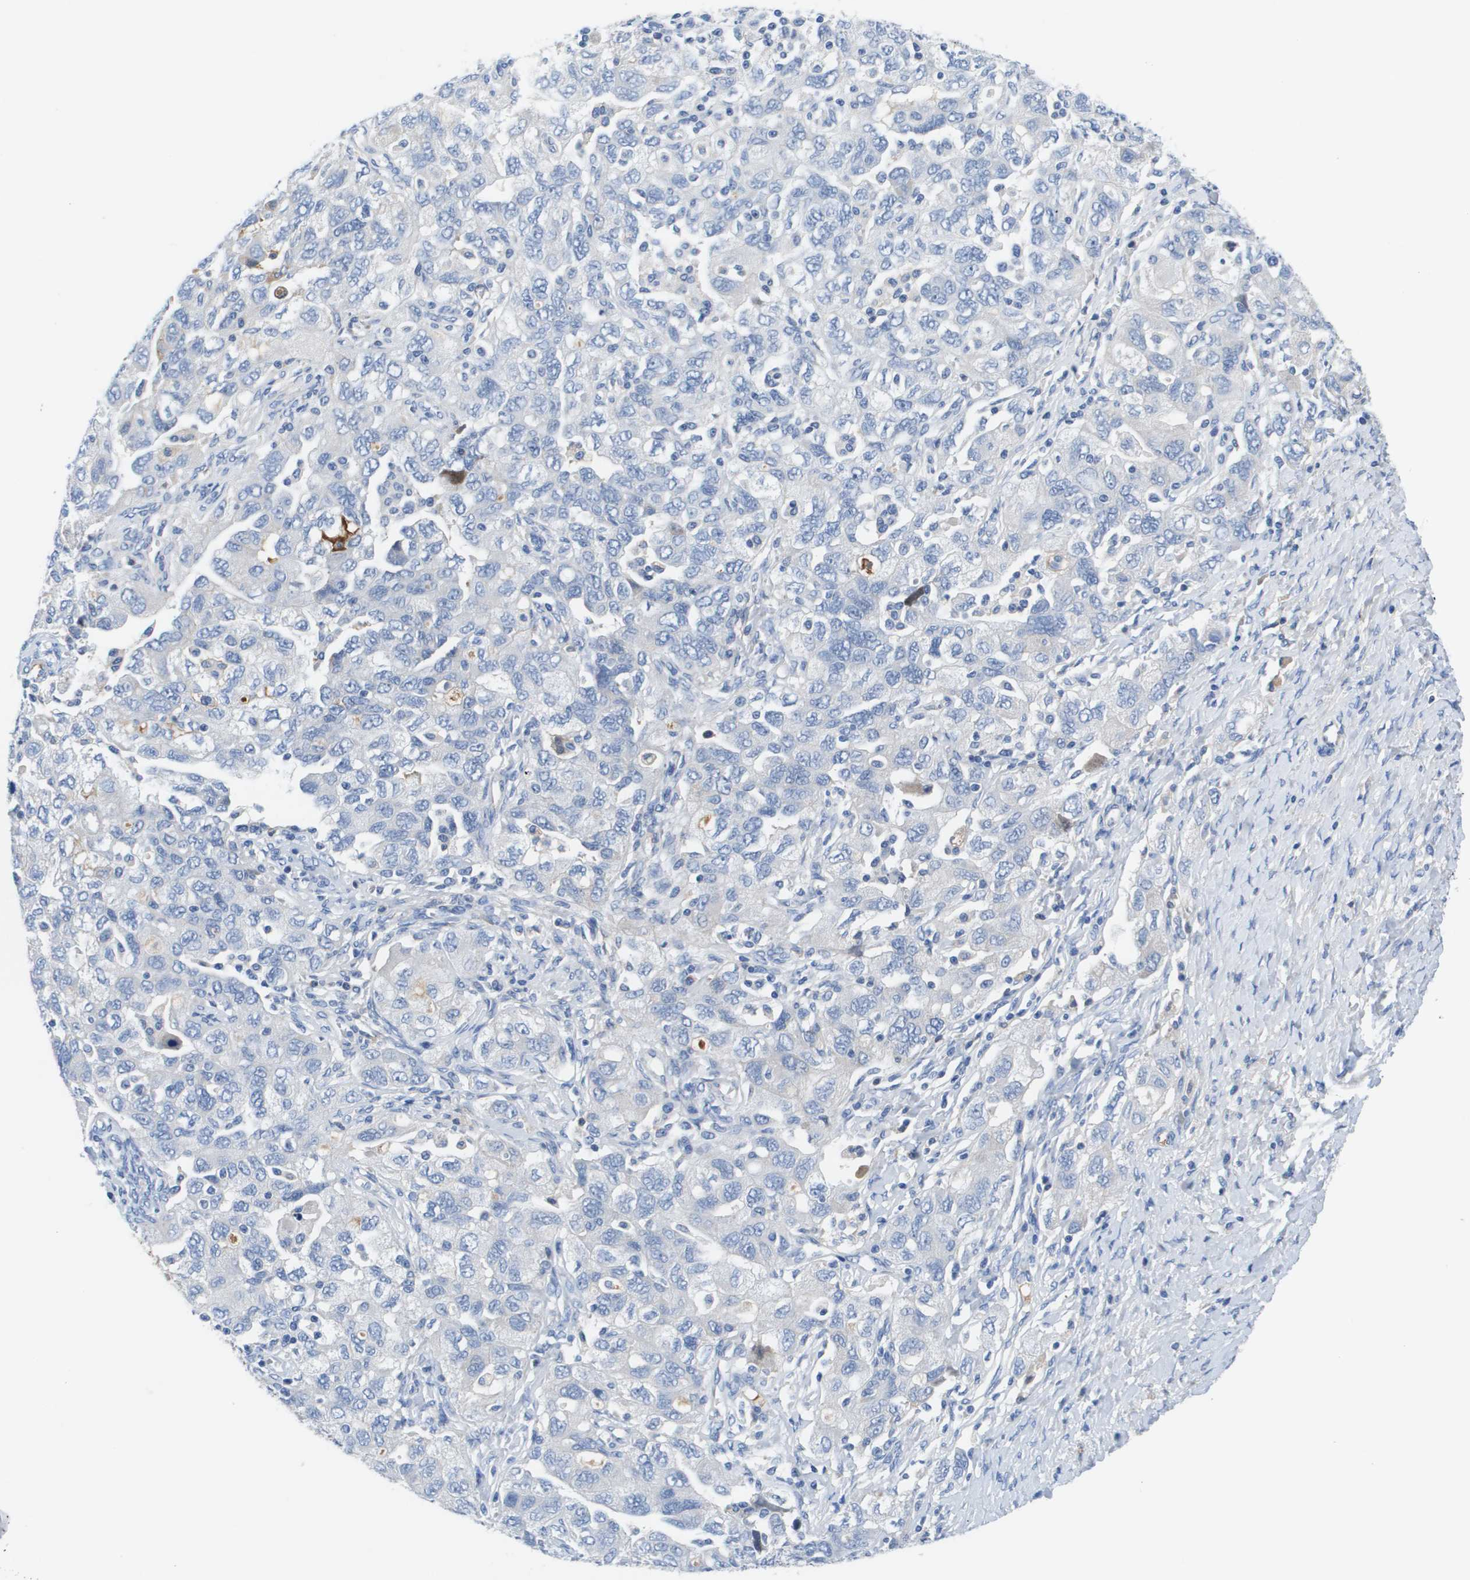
{"staining": {"intensity": "negative", "quantity": "none", "location": "none"}, "tissue": "ovarian cancer", "cell_type": "Tumor cells", "image_type": "cancer", "snomed": [{"axis": "morphology", "description": "Carcinoma, NOS"}, {"axis": "morphology", "description": "Cystadenocarcinoma, serous, NOS"}, {"axis": "topography", "description": "Ovary"}], "caption": "There is no significant staining in tumor cells of ovarian cancer.", "gene": "APOA1", "patient": {"sex": "female", "age": 69}}